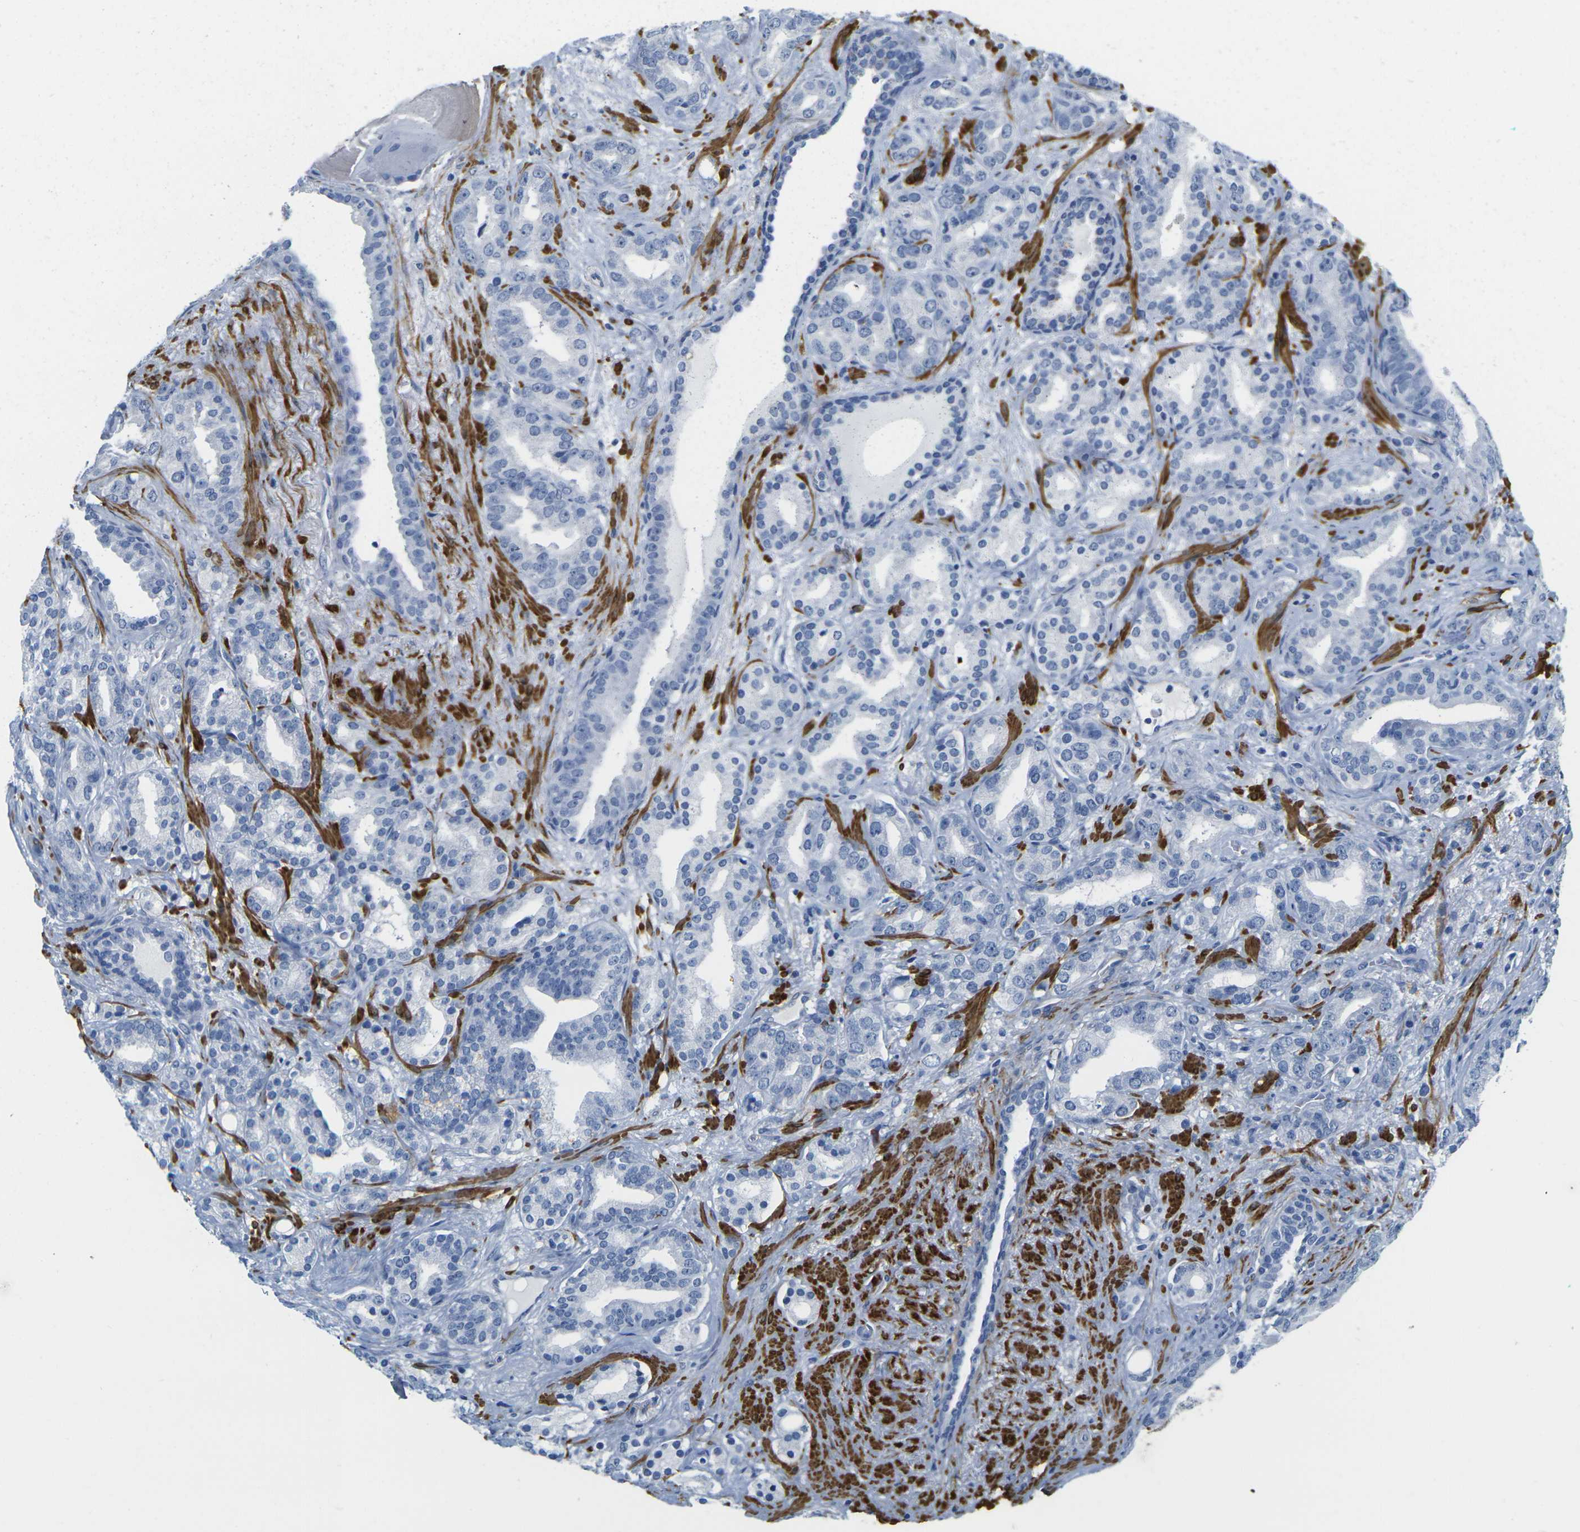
{"staining": {"intensity": "negative", "quantity": "none", "location": "none"}, "tissue": "prostate cancer", "cell_type": "Tumor cells", "image_type": "cancer", "snomed": [{"axis": "morphology", "description": "Adenocarcinoma, Low grade"}, {"axis": "topography", "description": "Prostate"}], "caption": "A high-resolution image shows immunohistochemistry staining of prostate adenocarcinoma (low-grade), which displays no significant positivity in tumor cells.", "gene": "CNN1", "patient": {"sex": "male", "age": 63}}